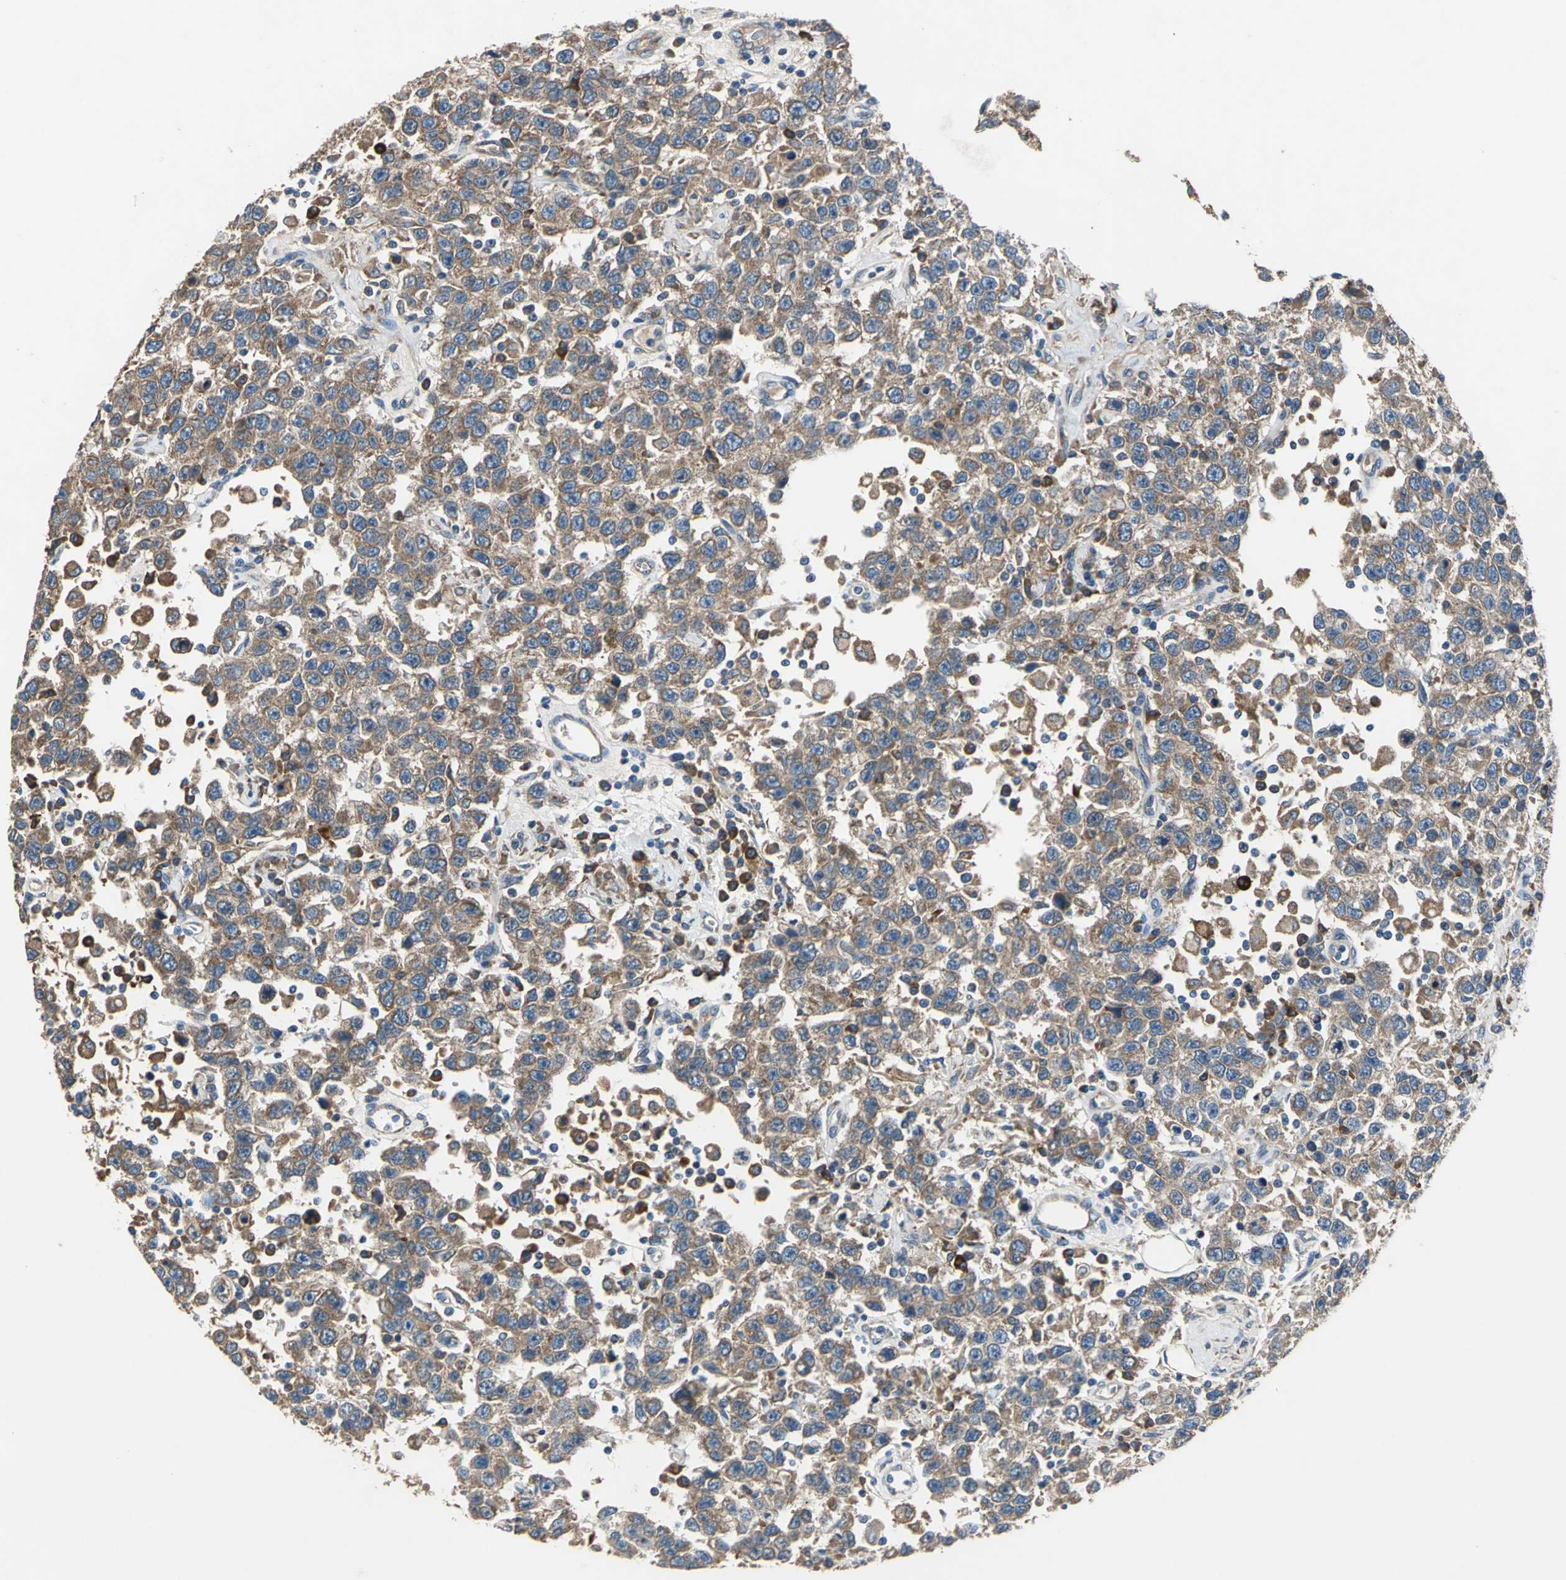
{"staining": {"intensity": "moderate", "quantity": ">75%", "location": "cytoplasmic/membranous"}, "tissue": "testis cancer", "cell_type": "Tumor cells", "image_type": "cancer", "snomed": [{"axis": "morphology", "description": "Seminoma, NOS"}, {"axis": "topography", "description": "Testis"}], "caption": "A brown stain highlights moderate cytoplasmic/membranous expression of a protein in testis cancer (seminoma) tumor cells. Immunohistochemistry (ihc) stains the protein of interest in brown and the nuclei are stained blue.", "gene": "HEPH", "patient": {"sex": "male", "age": 41}}